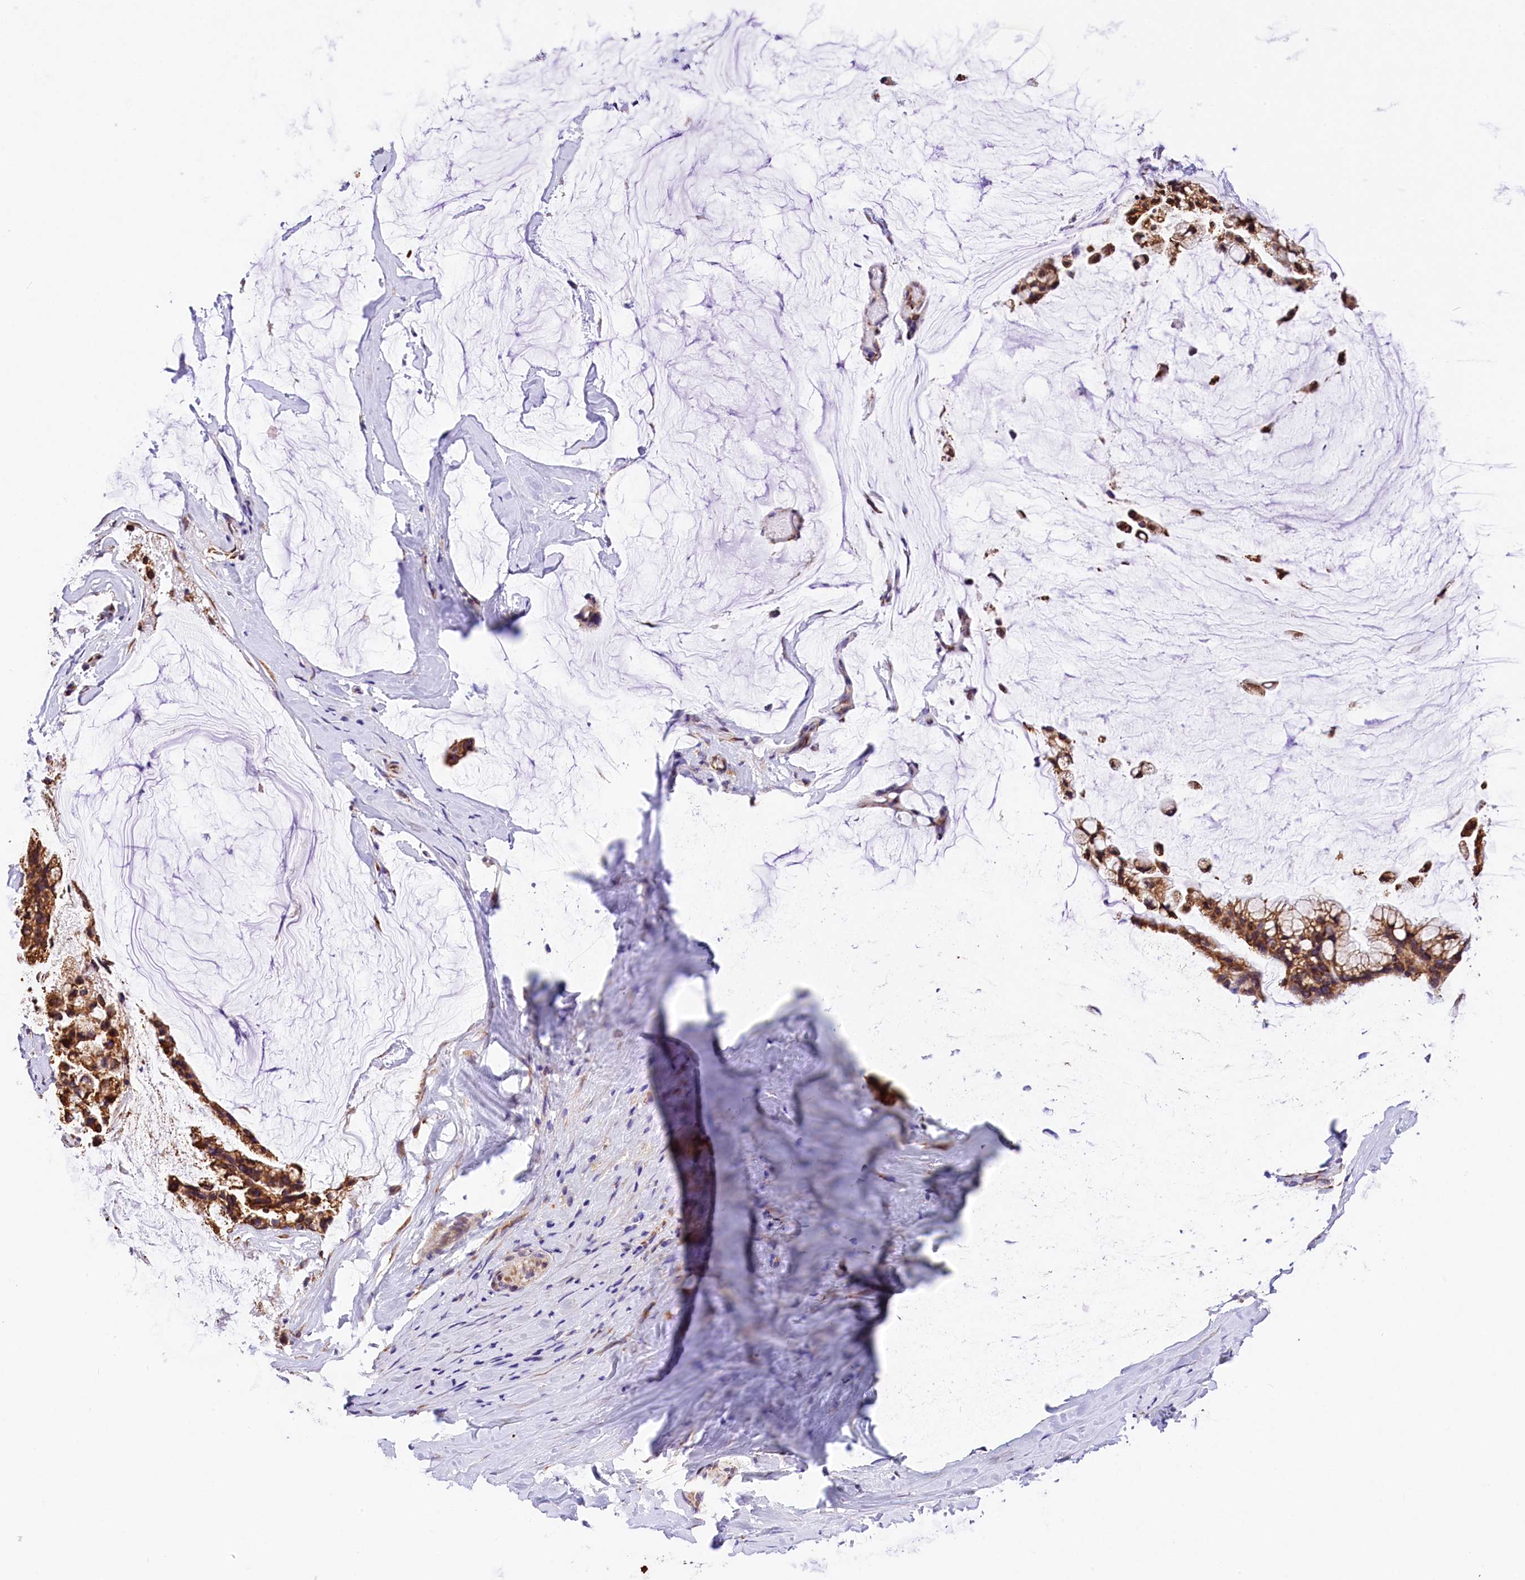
{"staining": {"intensity": "moderate", "quantity": ">75%", "location": "cytoplasmic/membranous"}, "tissue": "ovarian cancer", "cell_type": "Tumor cells", "image_type": "cancer", "snomed": [{"axis": "morphology", "description": "Cystadenocarcinoma, mucinous, NOS"}, {"axis": "topography", "description": "Ovary"}], "caption": "Immunohistochemical staining of mucinous cystadenocarcinoma (ovarian) exhibits medium levels of moderate cytoplasmic/membranous protein positivity in approximately >75% of tumor cells.", "gene": "ITGA1", "patient": {"sex": "female", "age": 39}}